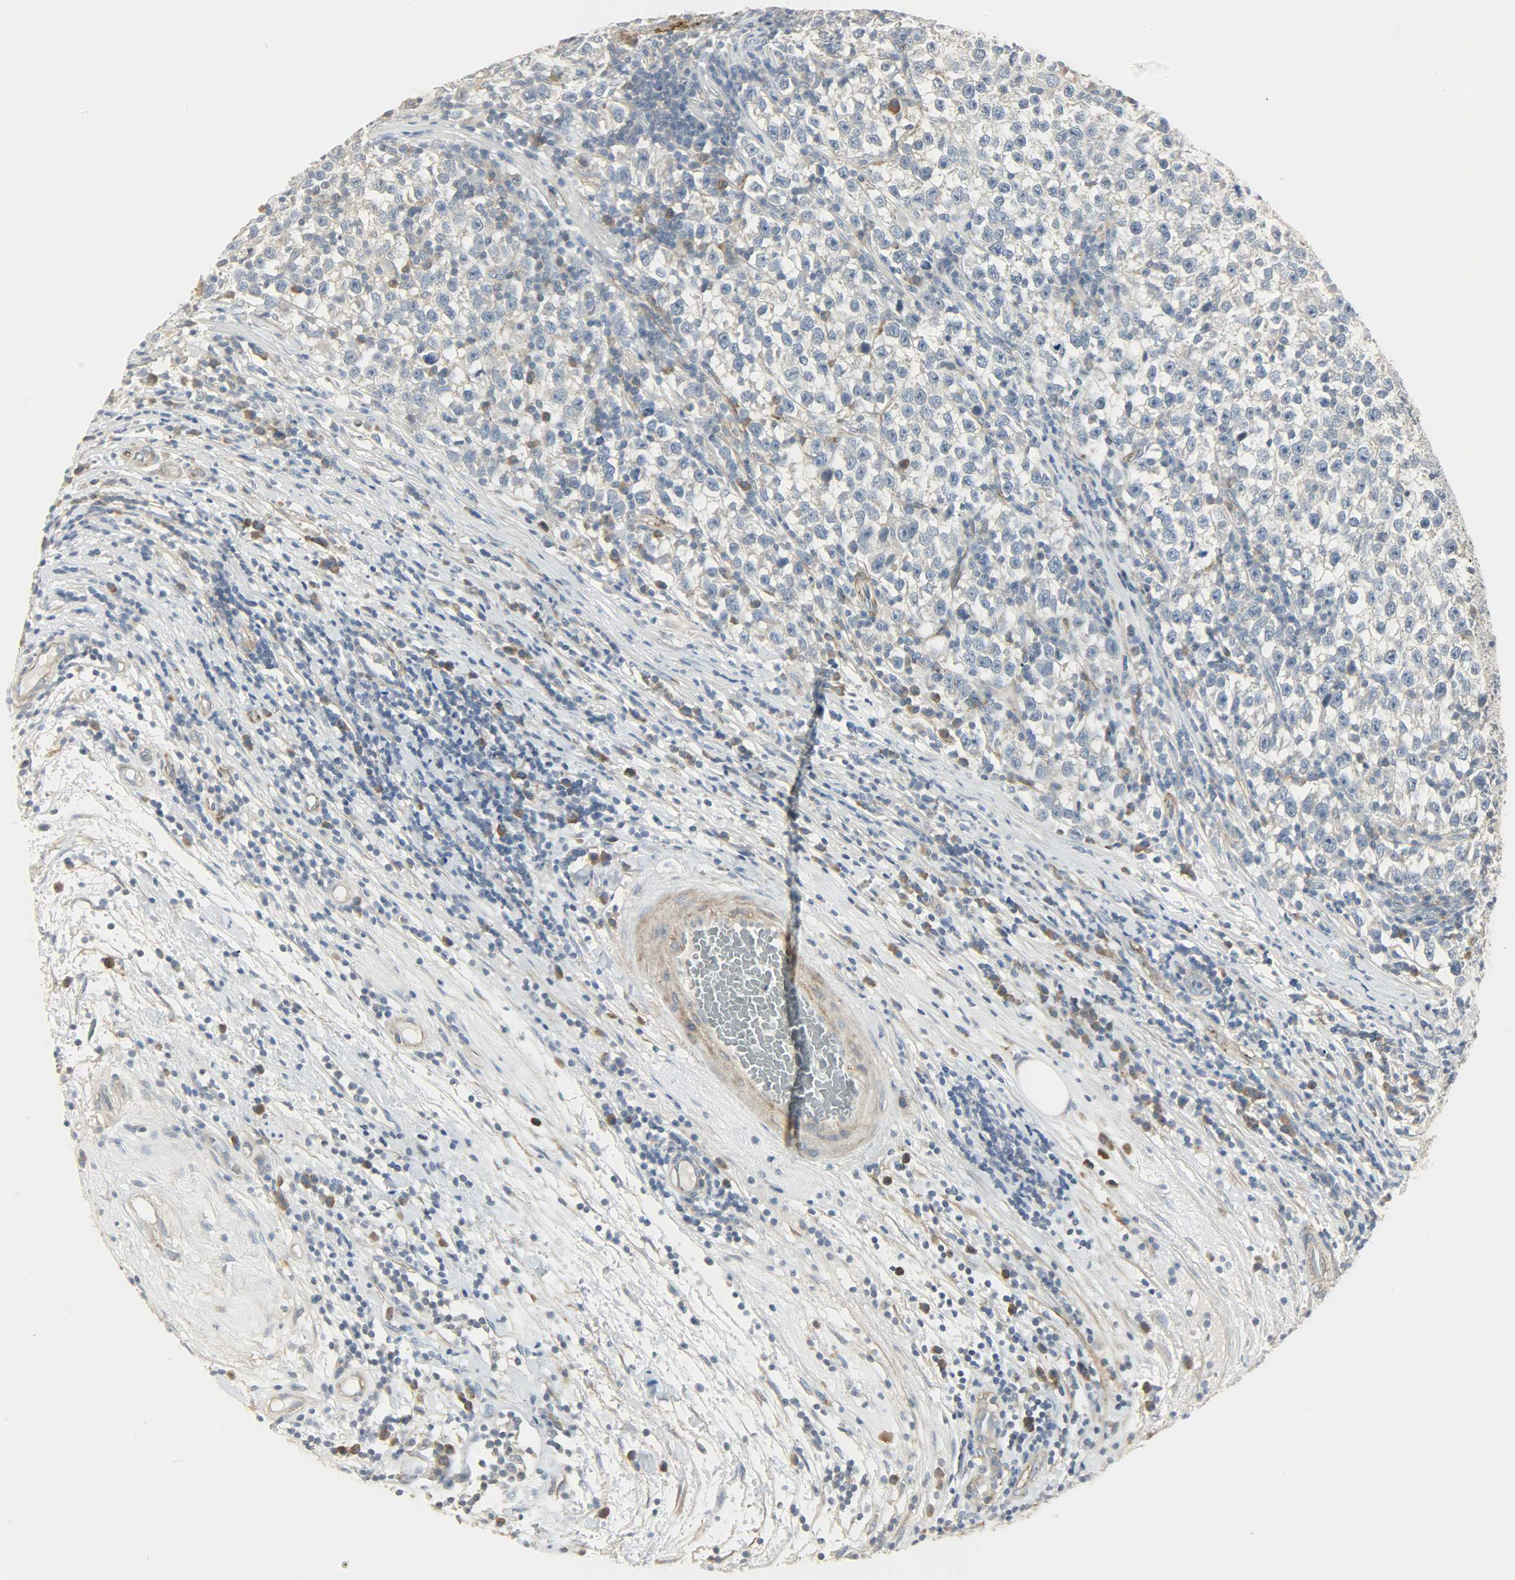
{"staining": {"intensity": "negative", "quantity": "none", "location": "none"}, "tissue": "testis cancer", "cell_type": "Tumor cells", "image_type": "cancer", "snomed": [{"axis": "morphology", "description": "Seminoma, NOS"}, {"axis": "topography", "description": "Testis"}], "caption": "IHC histopathology image of testis cancer (seminoma) stained for a protein (brown), which exhibits no positivity in tumor cells.", "gene": "ENPEP", "patient": {"sex": "male", "age": 43}}